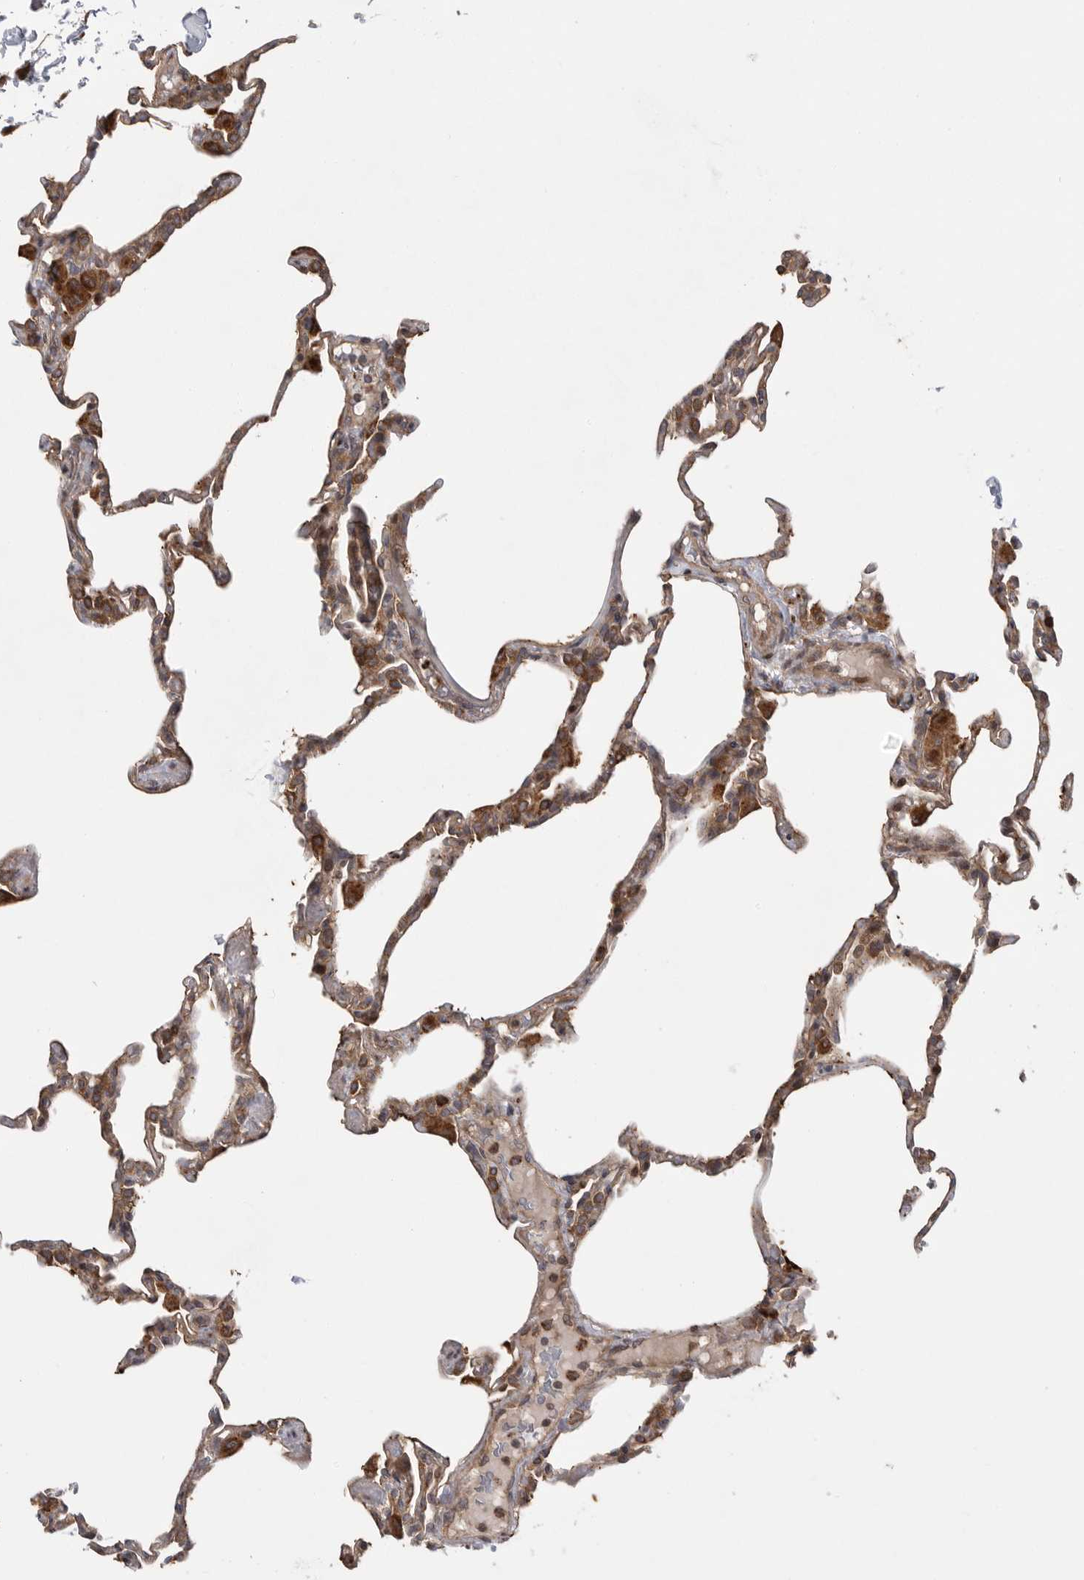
{"staining": {"intensity": "moderate", "quantity": "<25%", "location": "cytoplasmic/membranous"}, "tissue": "lung", "cell_type": "Alveolar cells", "image_type": "normal", "snomed": [{"axis": "morphology", "description": "Normal tissue, NOS"}, {"axis": "topography", "description": "Lung"}], "caption": "Human lung stained for a protein (brown) shows moderate cytoplasmic/membranous positive expression in approximately <25% of alveolar cells.", "gene": "OXR1", "patient": {"sex": "male", "age": 20}}